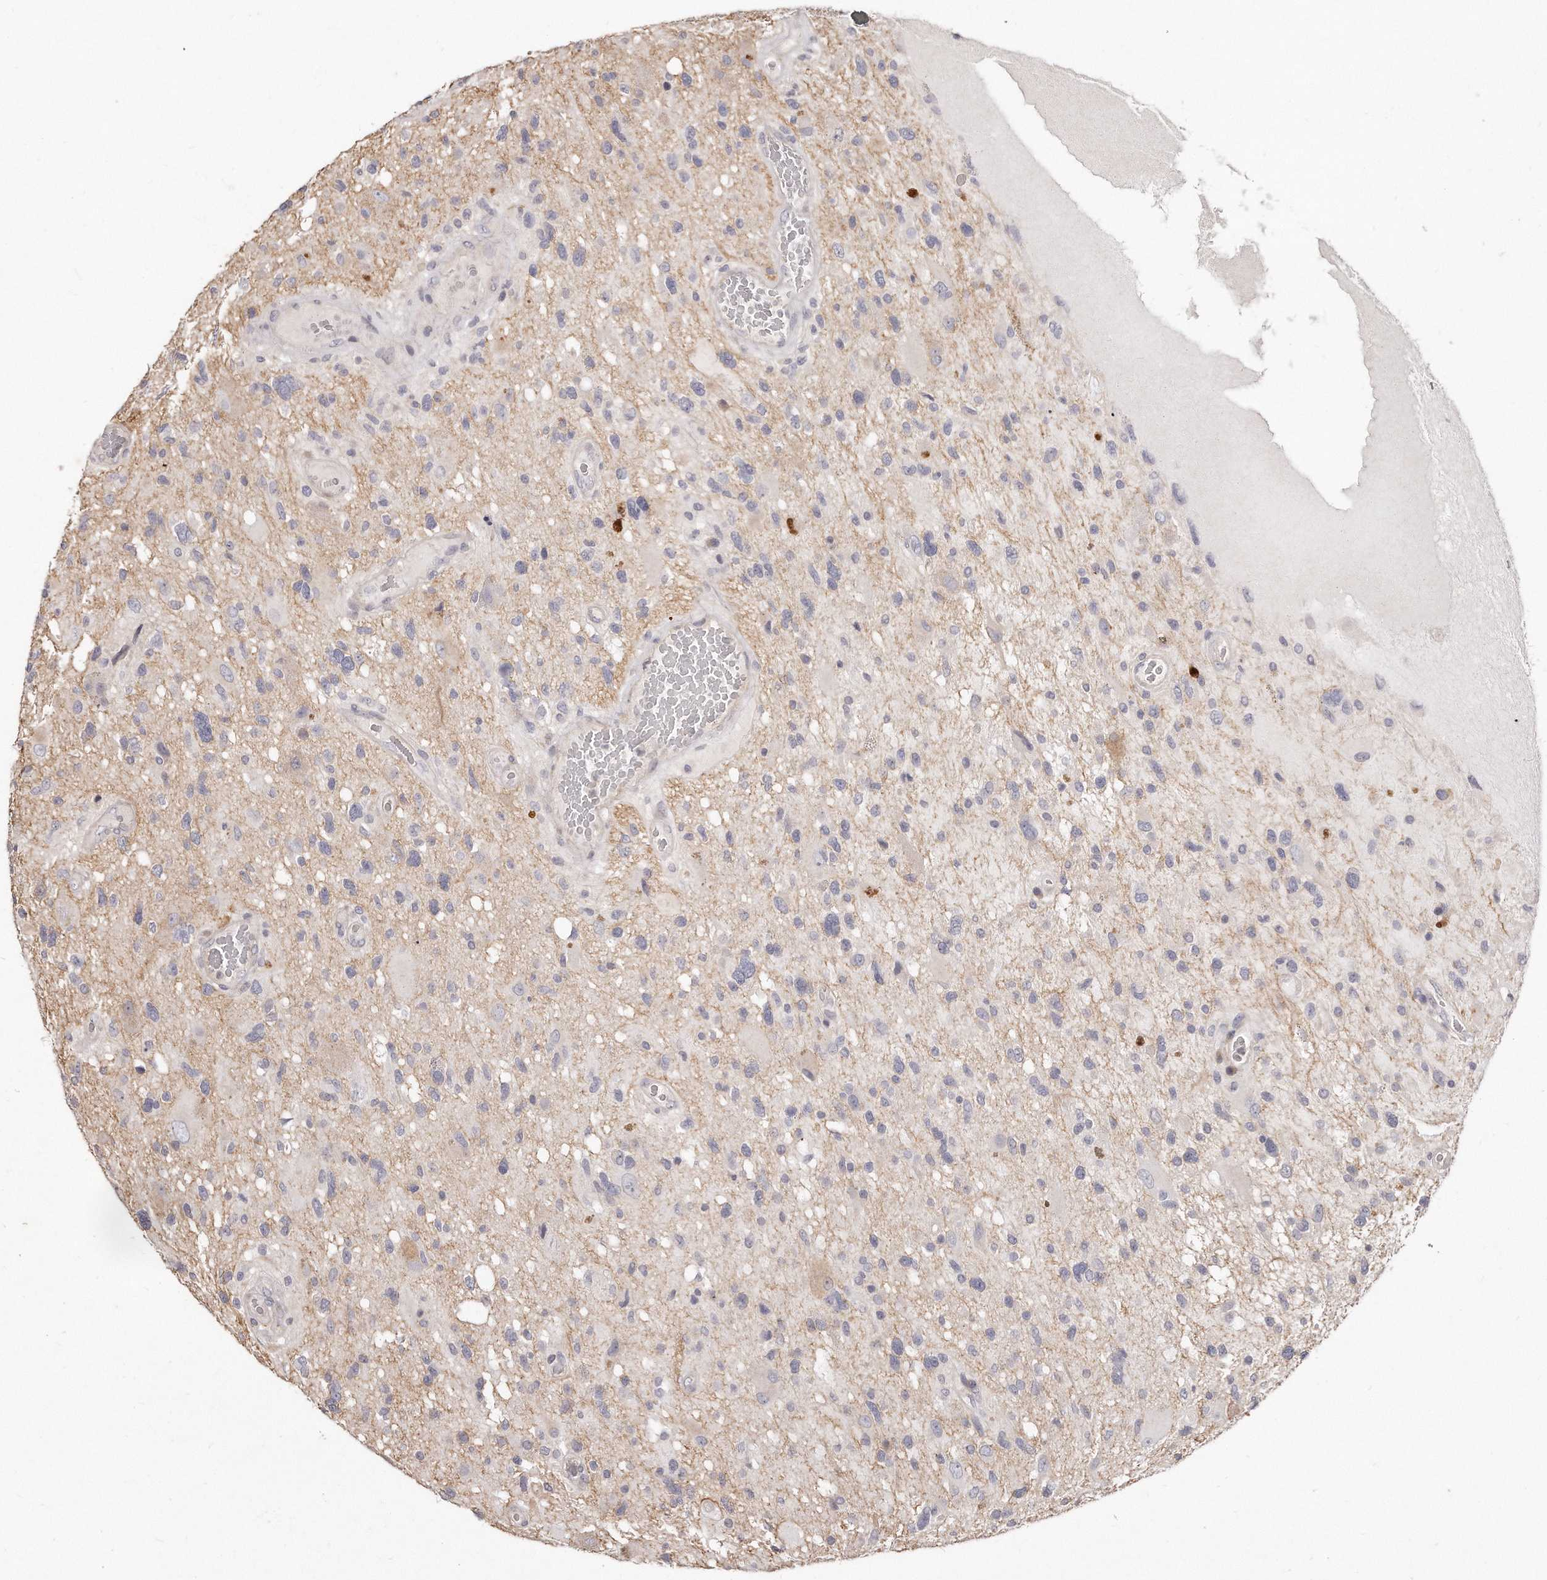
{"staining": {"intensity": "negative", "quantity": "none", "location": "none"}, "tissue": "glioma", "cell_type": "Tumor cells", "image_type": "cancer", "snomed": [{"axis": "morphology", "description": "Glioma, malignant, High grade"}, {"axis": "topography", "description": "Brain"}], "caption": "Photomicrograph shows no protein positivity in tumor cells of malignant high-grade glioma tissue. (DAB immunohistochemistry visualized using brightfield microscopy, high magnification).", "gene": "TTLL4", "patient": {"sex": "male", "age": 33}}